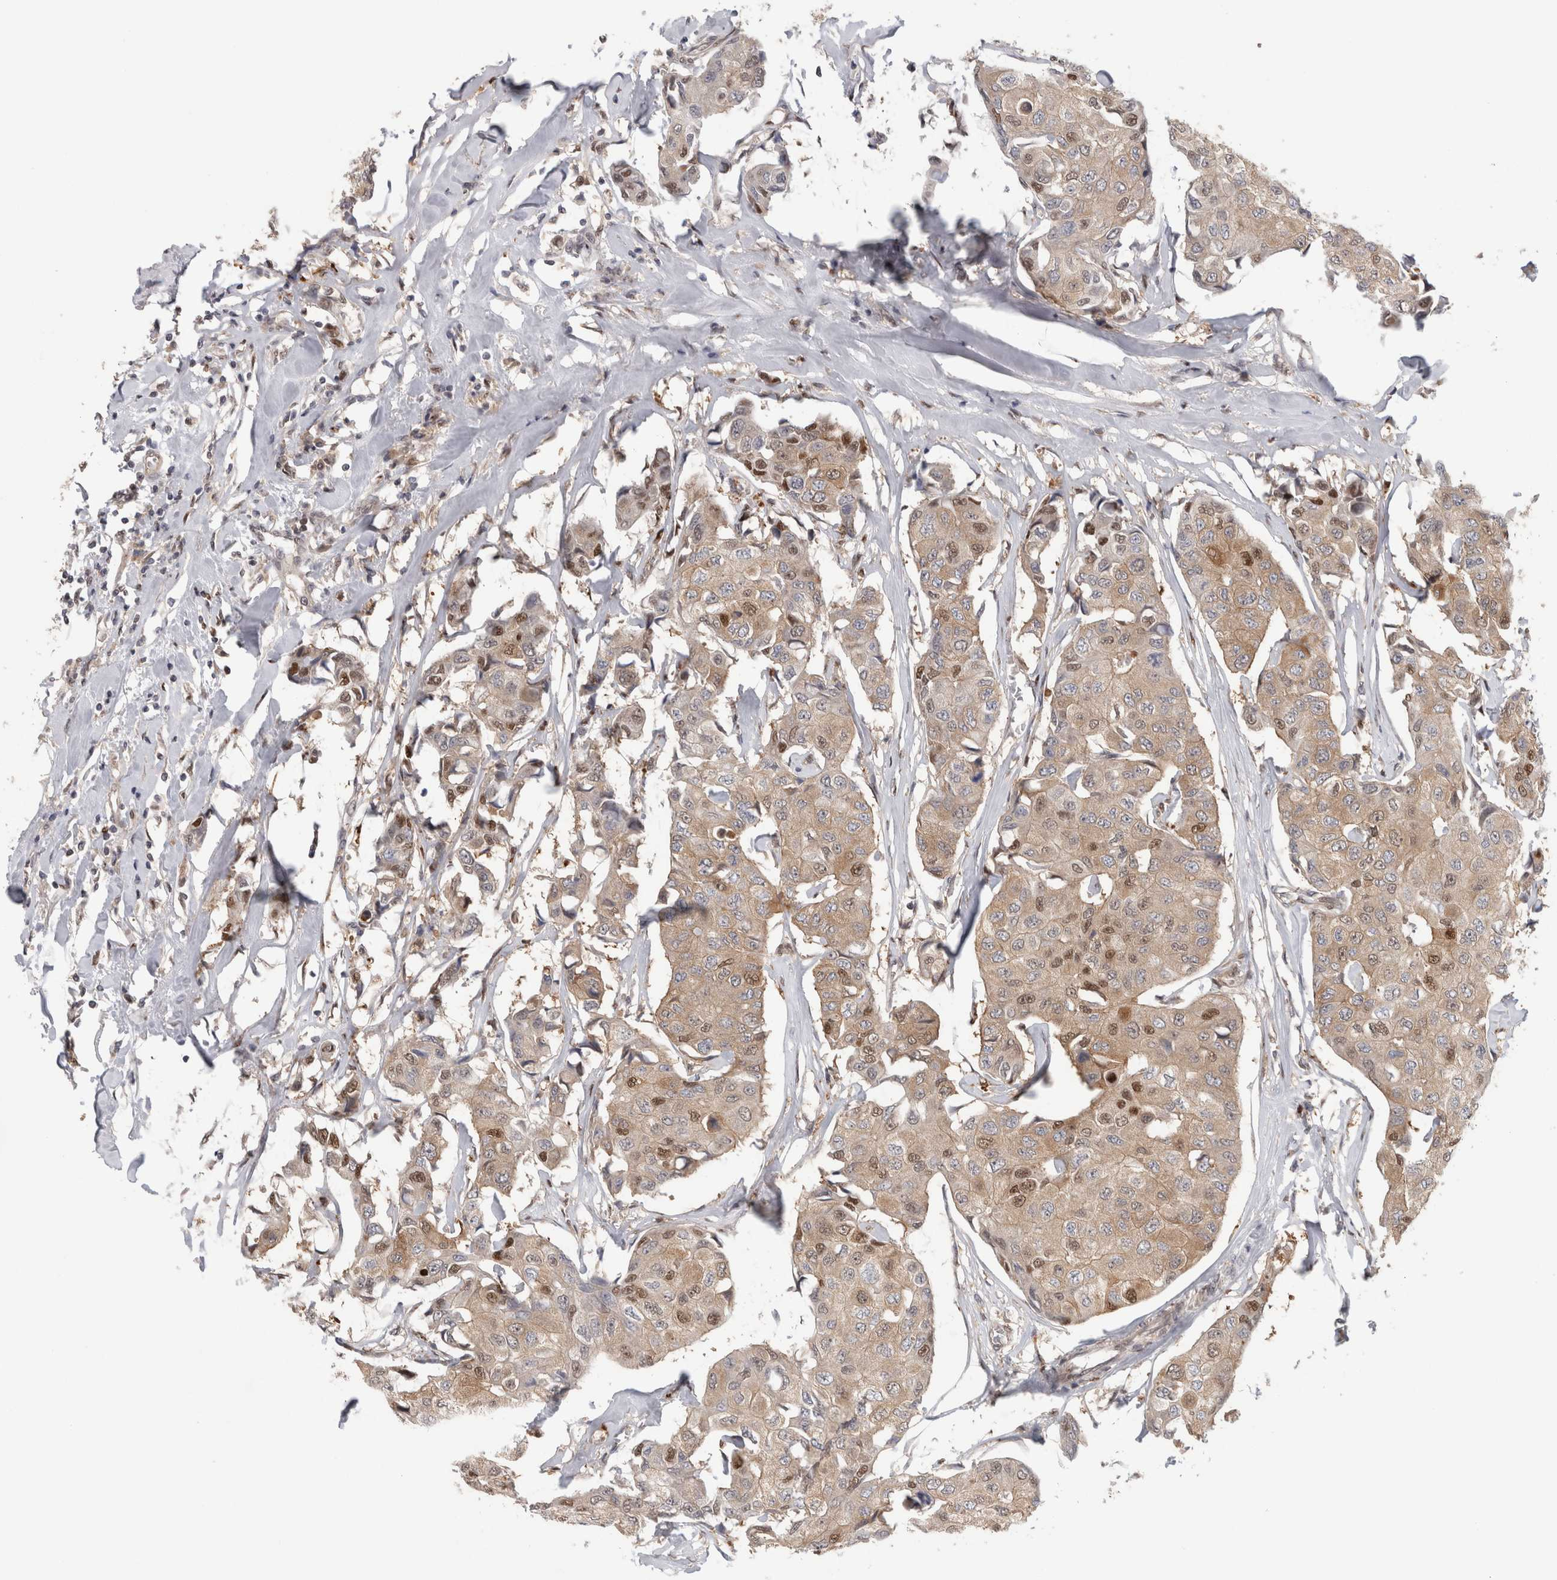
{"staining": {"intensity": "weak", "quantity": ">75%", "location": "cytoplasmic/membranous,nuclear"}, "tissue": "breast cancer", "cell_type": "Tumor cells", "image_type": "cancer", "snomed": [{"axis": "morphology", "description": "Duct carcinoma"}, {"axis": "topography", "description": "Breast"}], "caption": "This micrograph displays immunohistochemistry (IHC) staining of breast invasive ductal carcinoma, with low weak cytoplasmic/membranous and nuclear positivity in about >75% of tumor cells.", "gene": "PIGP", "patient": {"sex": "female", "age": 80}}